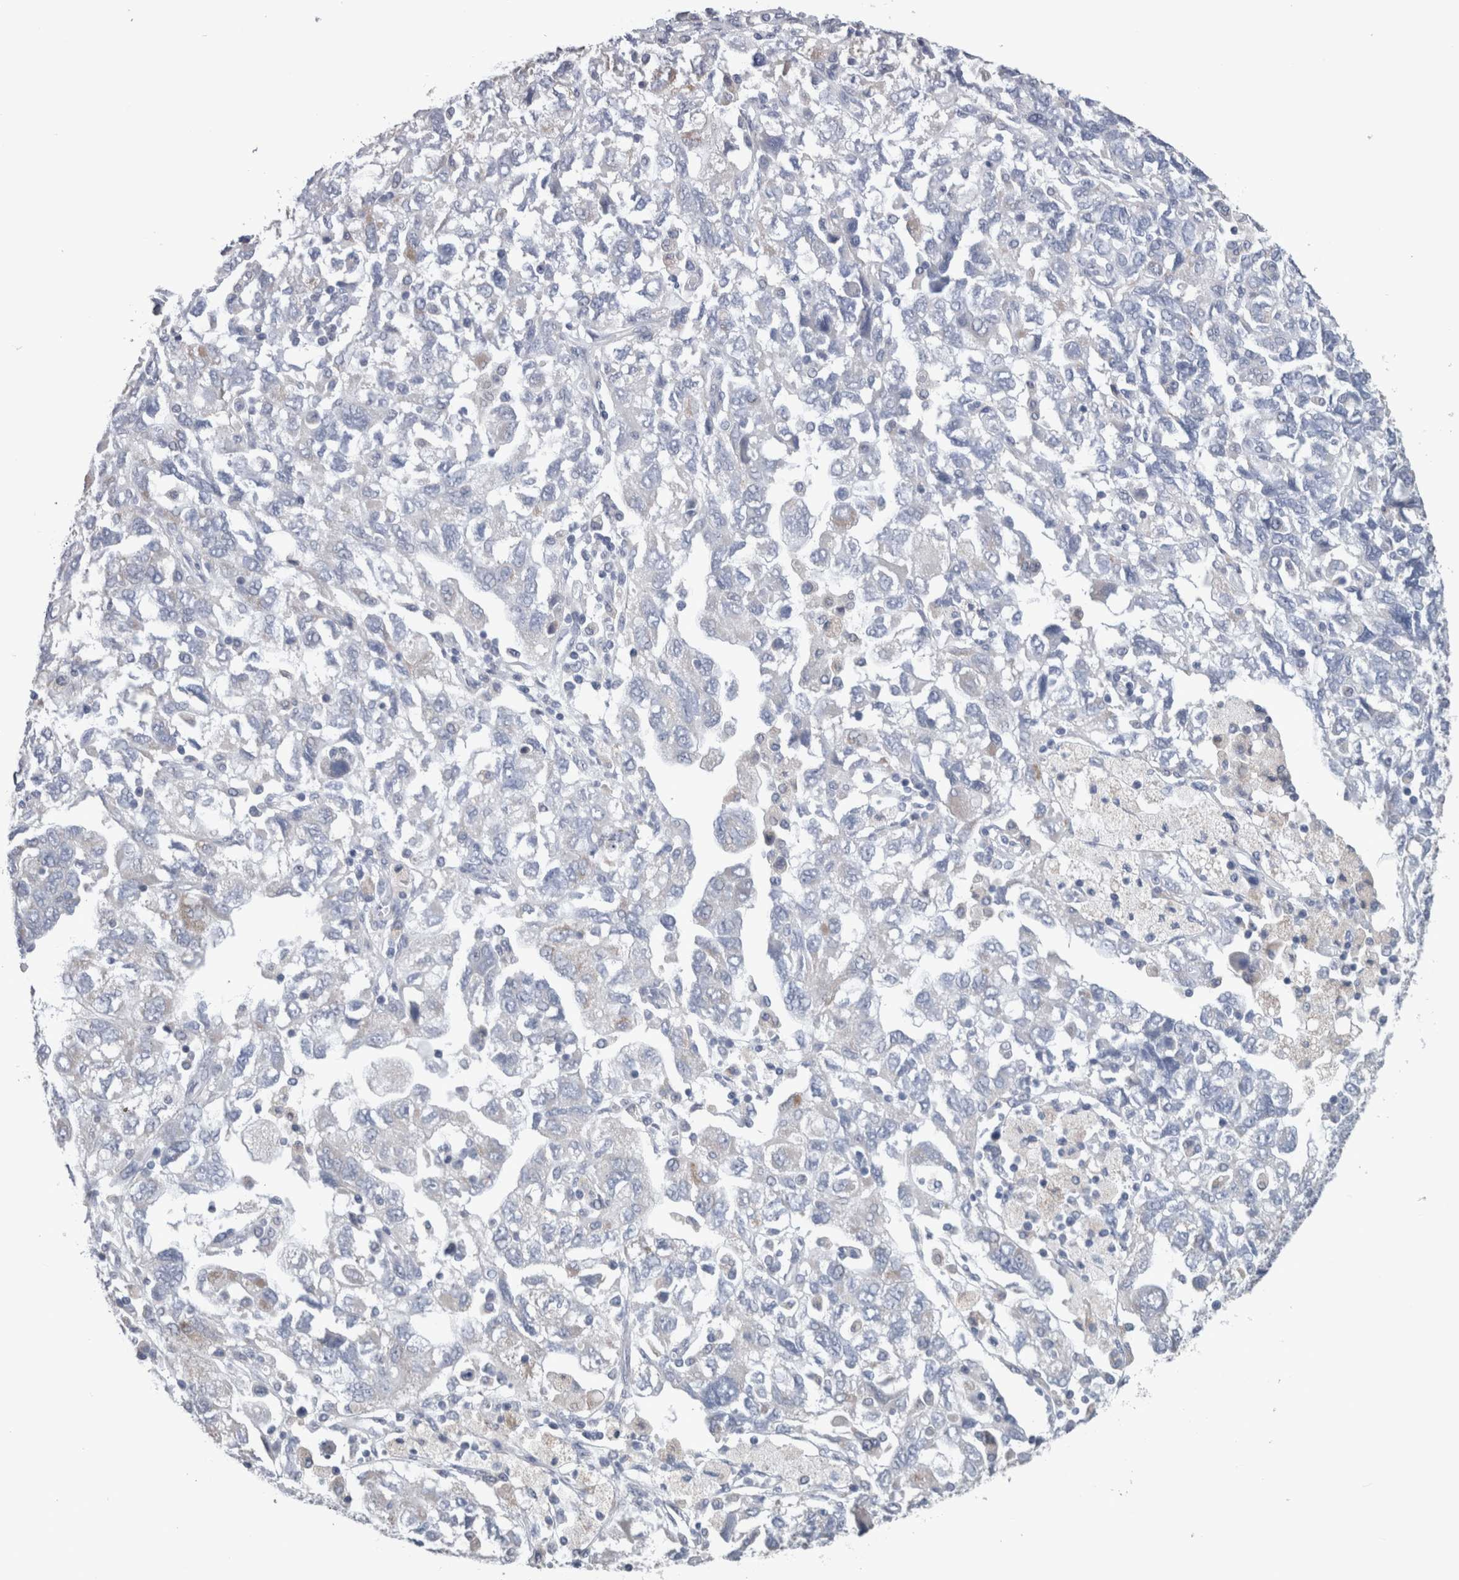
{"staining": {"intensity": "negative", "quantity": "none", "location": "none"}, "tissue": "ovarian cancer", "cell_type": "Tumor cells", "image_type": "cancer", "snomed": [{"axis": "morphology", "description": "Carcinoma, NOS"}, {"axis": "morphology", "description": "Cystadenocarcinoma, serous, NOS"}, {"axis": "topography", "description": "Ovary"}], "caption": "Tumor cells show no significant expression in ovarian cancer (serous cystadenocarcinoma).", "gene": "GDAP1", "patient": {"sex": "female", "age": 69}}